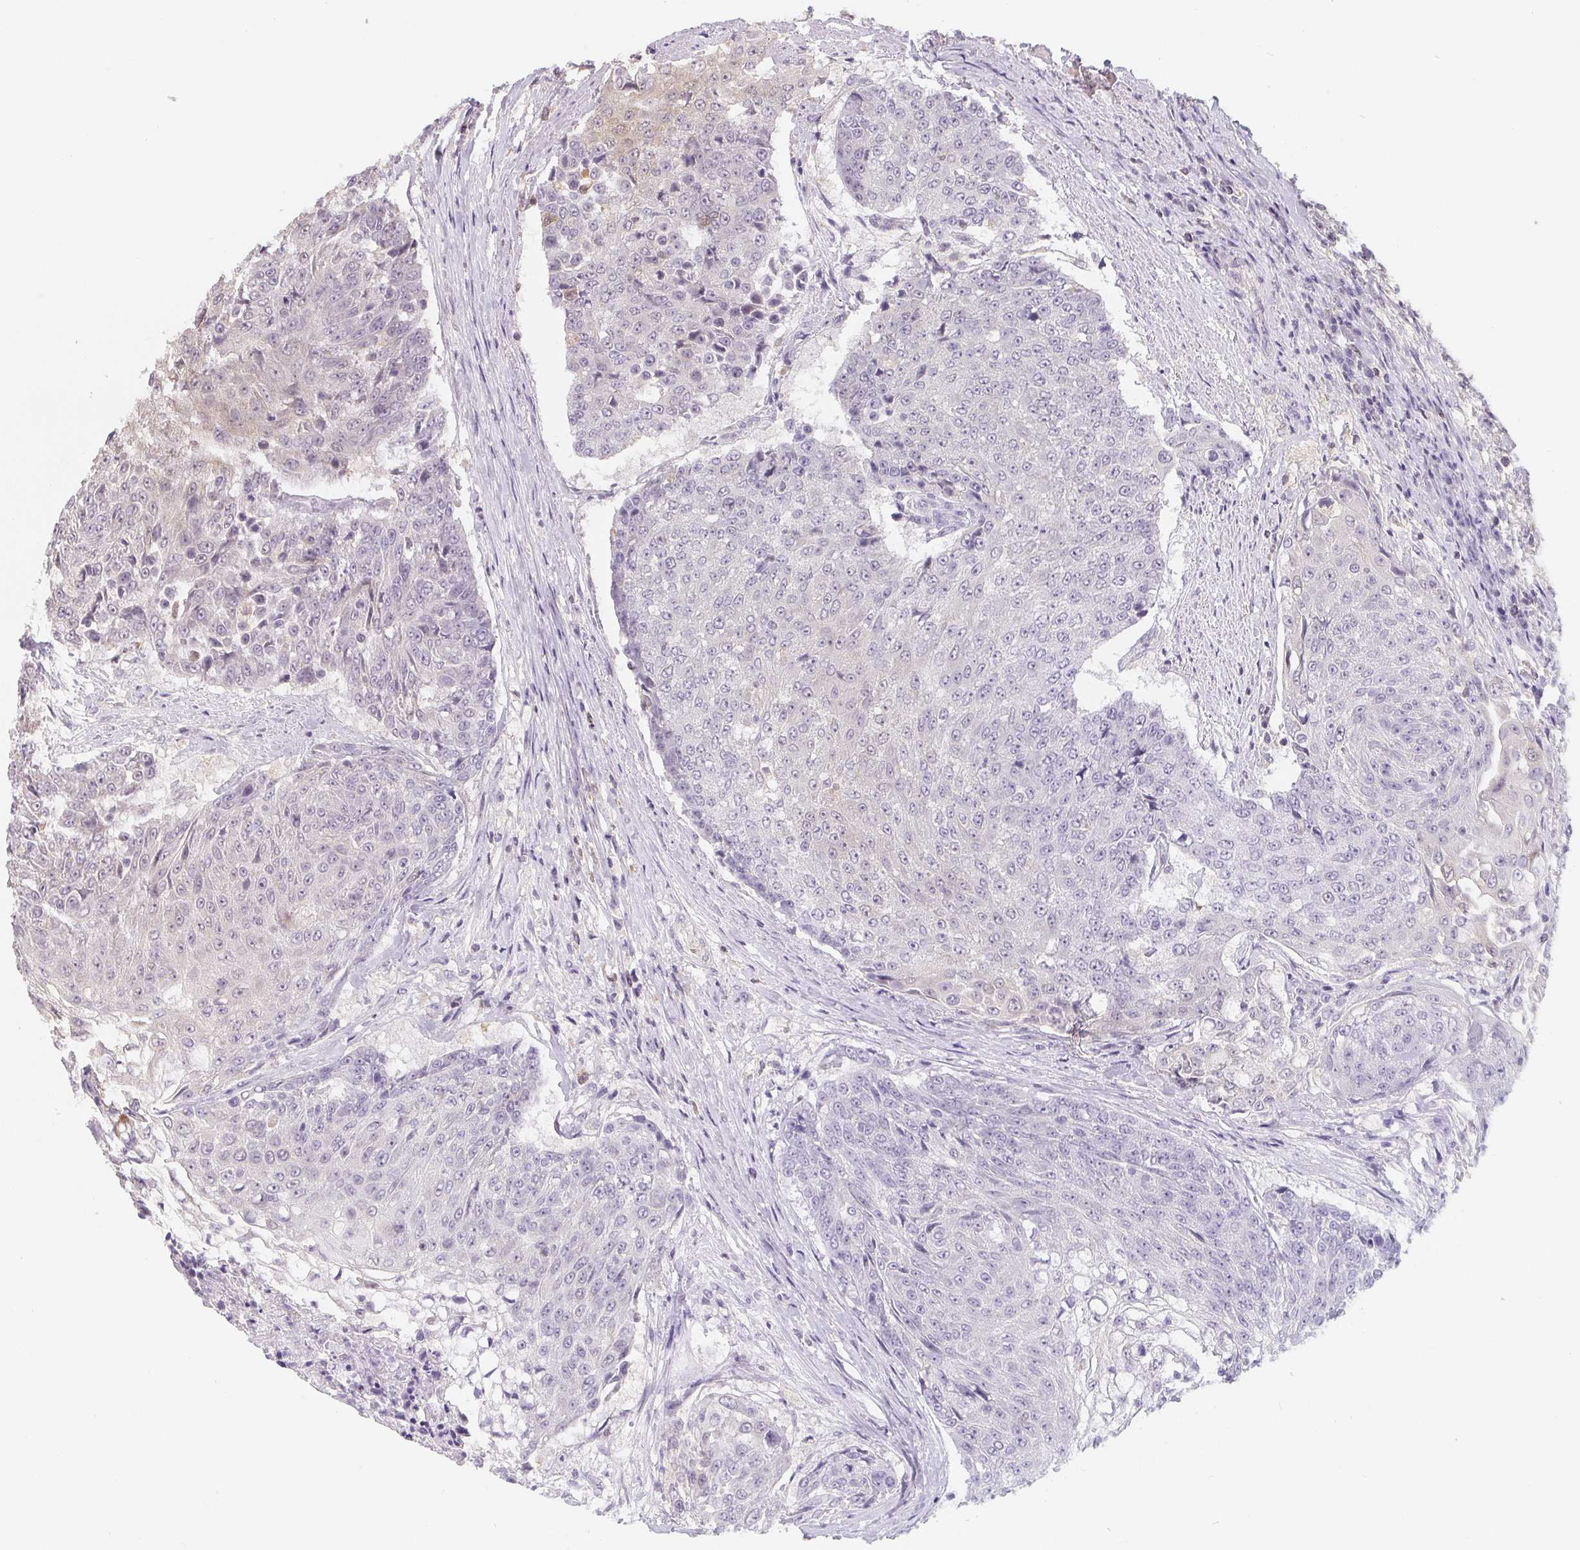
{"staining": {"intensity": "weak", "quantity": "25%-75%", "location": "cytoplasmic/membranous,nuclear"}, "tissue": "urothelial cancer", "cell_type": "Tumor cells", "image_type": "cancer", "snomed": [{"axis": "morphology", "description": "Urothelial carcinoma, High grade"}, {"axis": "topography", "description": "Urinary bladder"}], "caption": "This micrograph reveals urothelial carcinoma (high-grade) stained with IHC to label a protein in brown. The cytoplasmic/membranous and nuclear of tumor cells show weak positivity for the protein. Nuclei are counter-stained blue.", "gene": "ANKRD13A", "patient": {"sex": "female", "age": 63}}